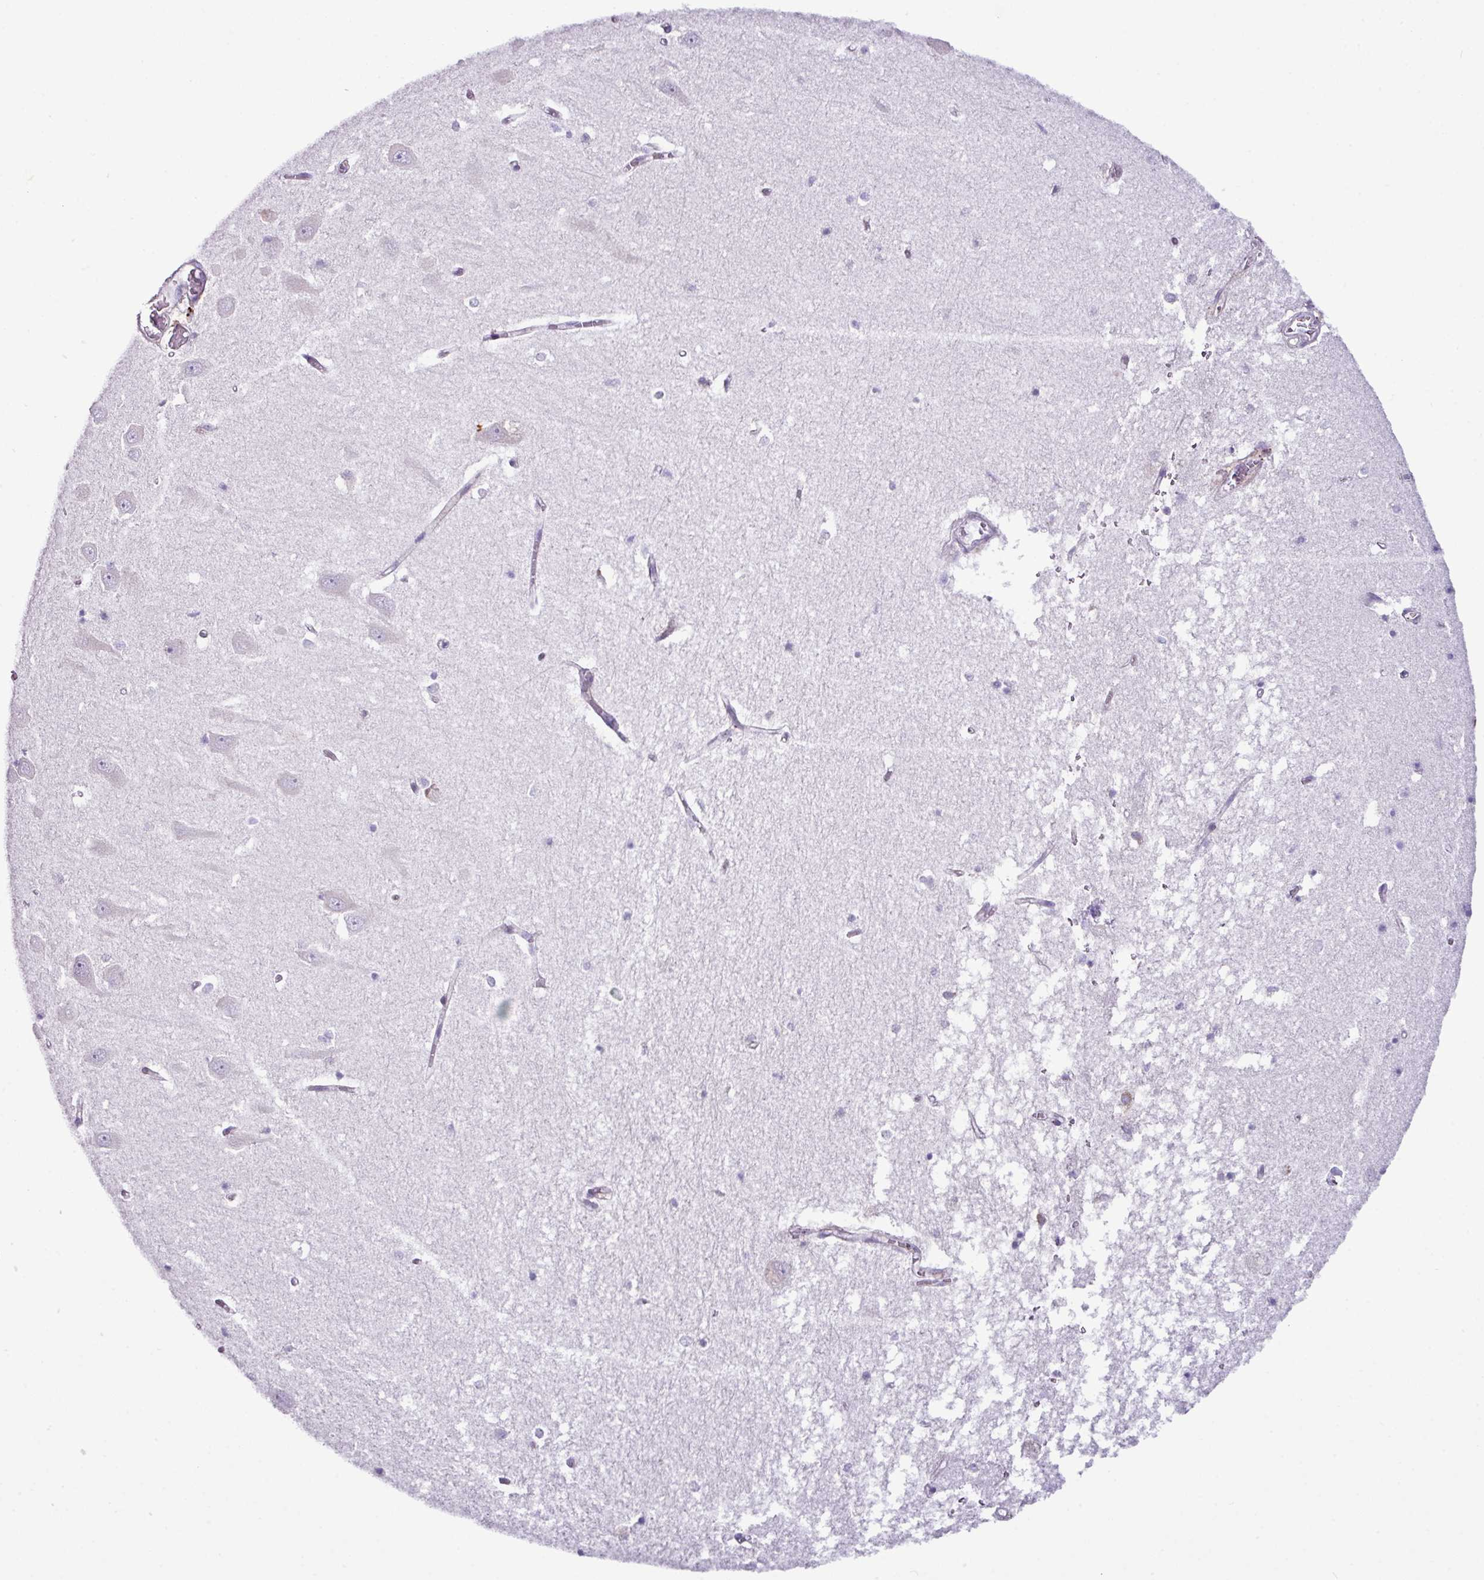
{"staining": {"intensity": "negative", "quantity": "none", "location": "none"}, "tissue": "hippocampus", "cell_type": "Glial cells", "image_type": "normal", "snomed": [{"axis": "morphology", "description": "Normal tissue, NOS"}, {"axis": "topography", "description": "Hippocampus"}], "caption": "Immunohistochemical staining of normal hippocampus displays no significant staining in glial cells. (DAB IHC with hematoxylin counter stain).", "gene": "RGS21", "patient": {"sex": "male", "age": 70}}